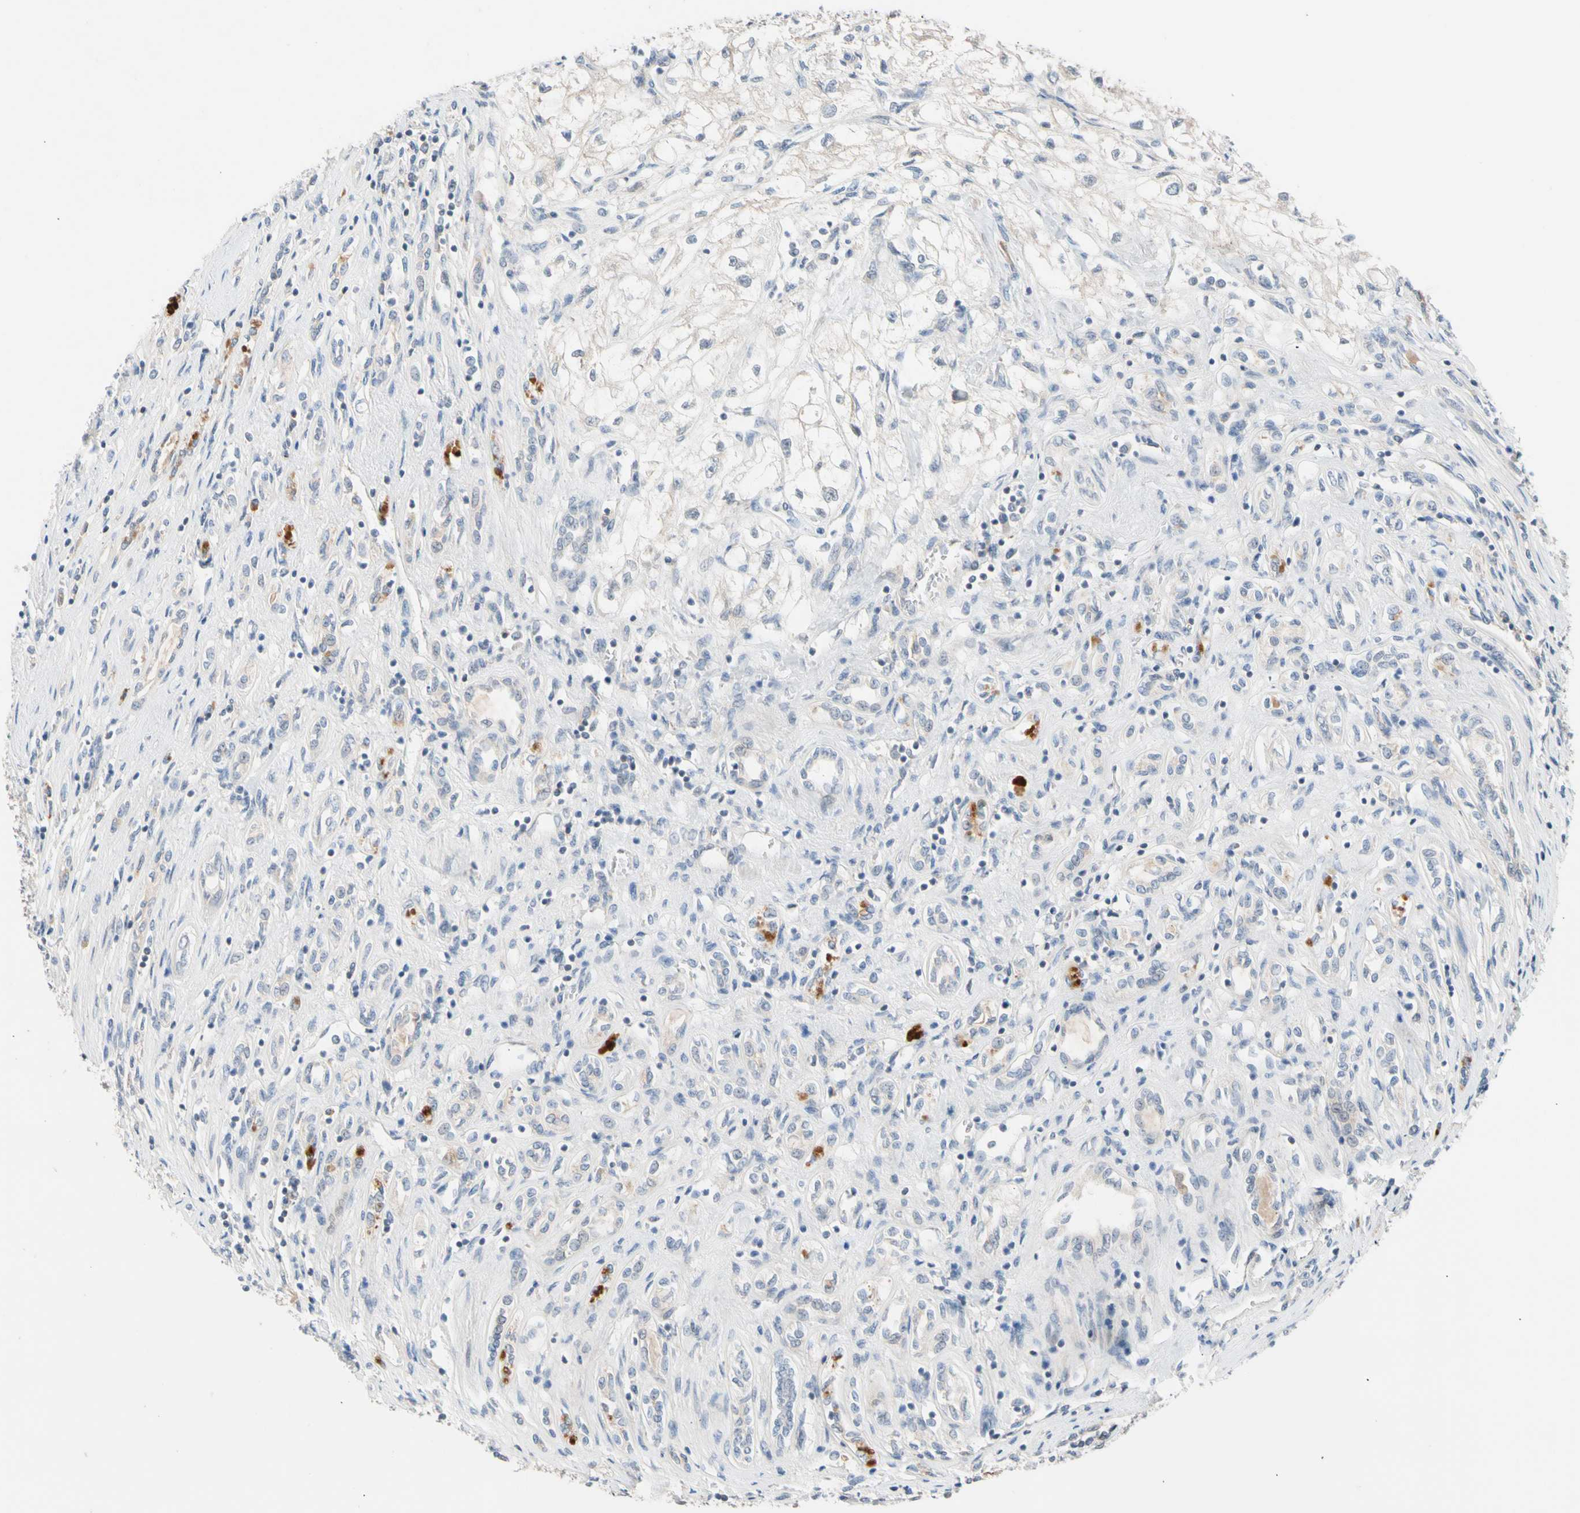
{"staining": {"intensity": "negative", "quantity": "none", "location": "none"}, "tissue": "renal cancer", "cell_type": "Tumor cells", "image_type": "cancer", "snomed": [{"axis": "morphology", "description": "Adenocarcinoma, NOS"}, {"axis": "topography", "description": "Kidney"}], "caption": "Photomicrograph shows no protein positivity in tumor cells of renal adenocarcinoma tissue.", "gene": "CNST", "patient": {"sex": "female", "age": 70}}